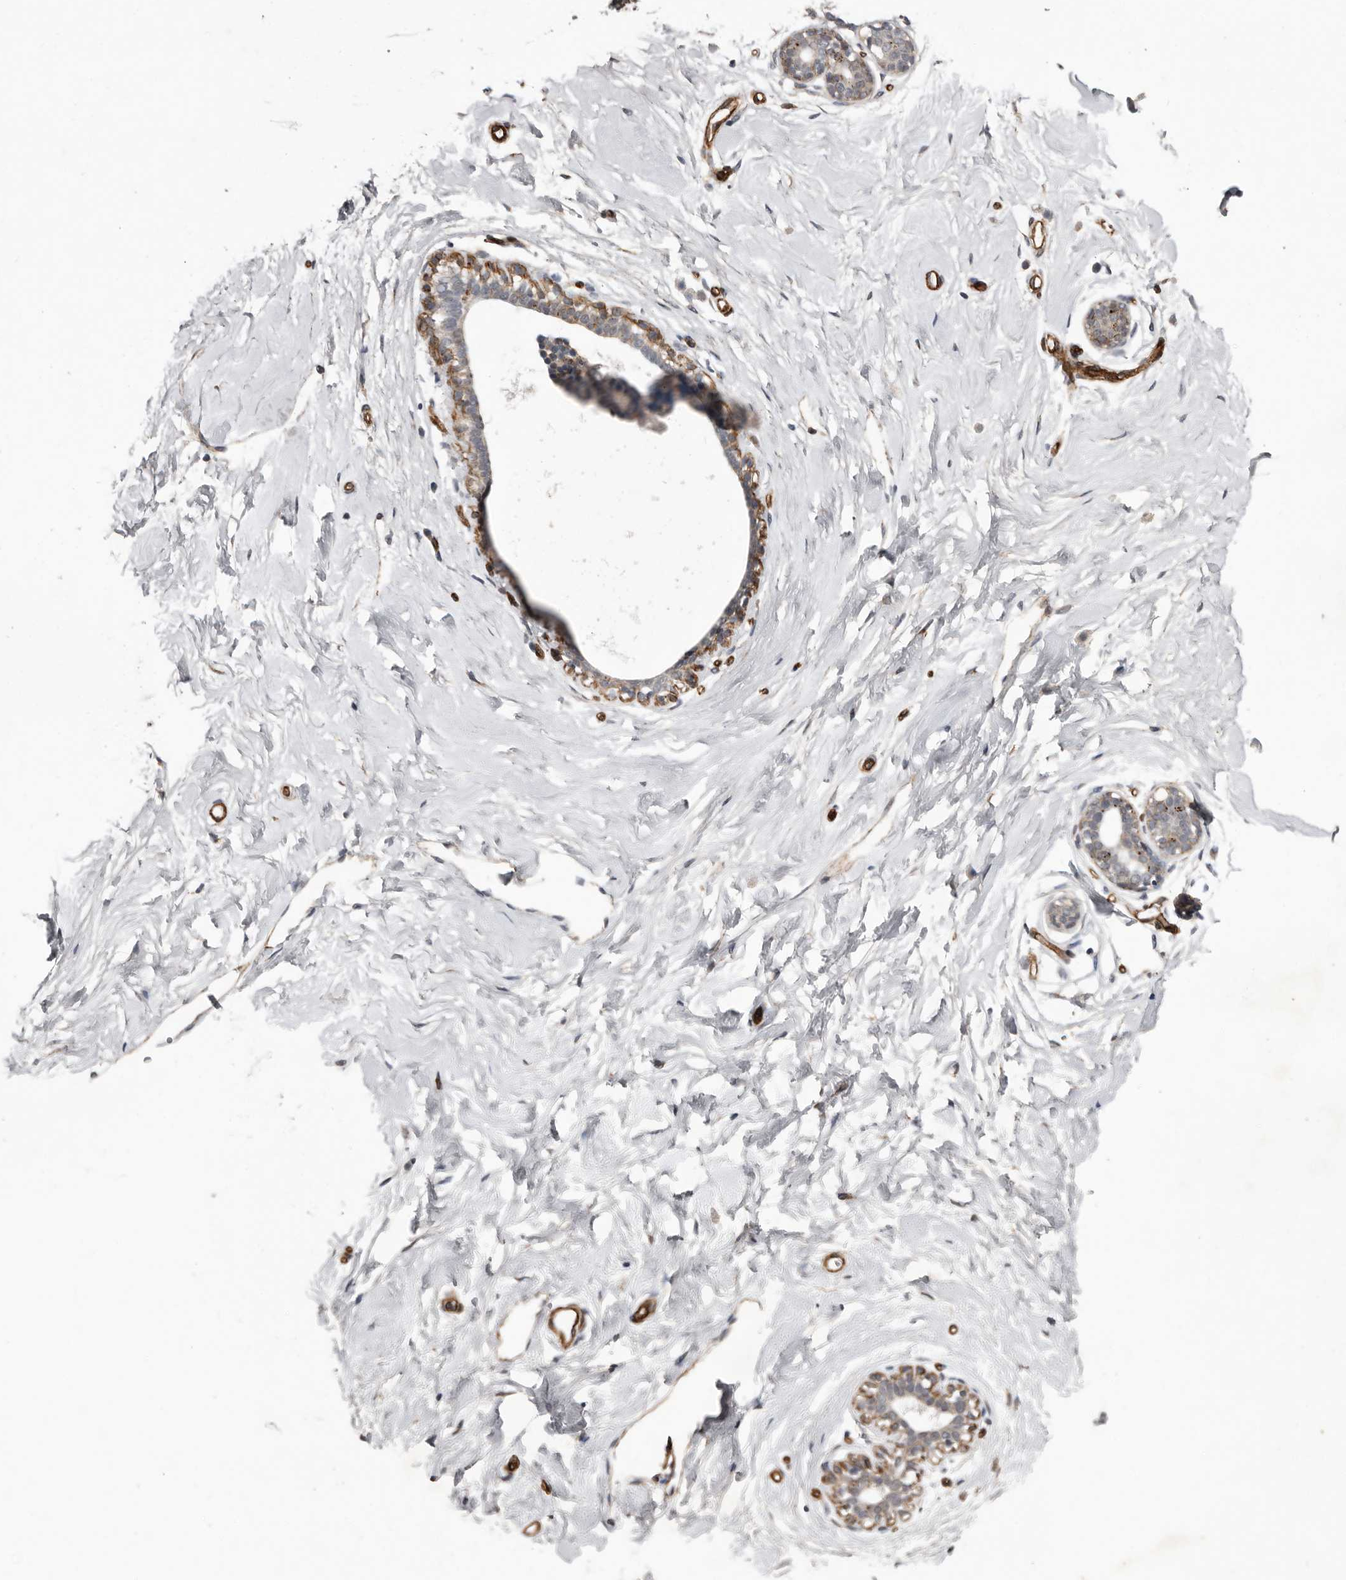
{"staining": {"intensity": "moderate", "quantity": ">75%", "location": "cytoplasmic/membranous"}, "tissue": "breast", "cell_type": "Adipocytes", "image_type": "normal", "snomed": [{"axis": "morphology", "description": "Normal tissue, NOS"}, {"axis": "morphology", "description": "Adenoma, NOS"}, {"axis": "topography", "description": "Breast"}], "caption": "Approximately >75% of adipocytes in benign human breast exhibit moderate cytoplasmic/membranous protein staining as visualized by brown immunohistochemical staining.", "gene": "RANBP17", "patient": {"sex": "female", "age": 23}}